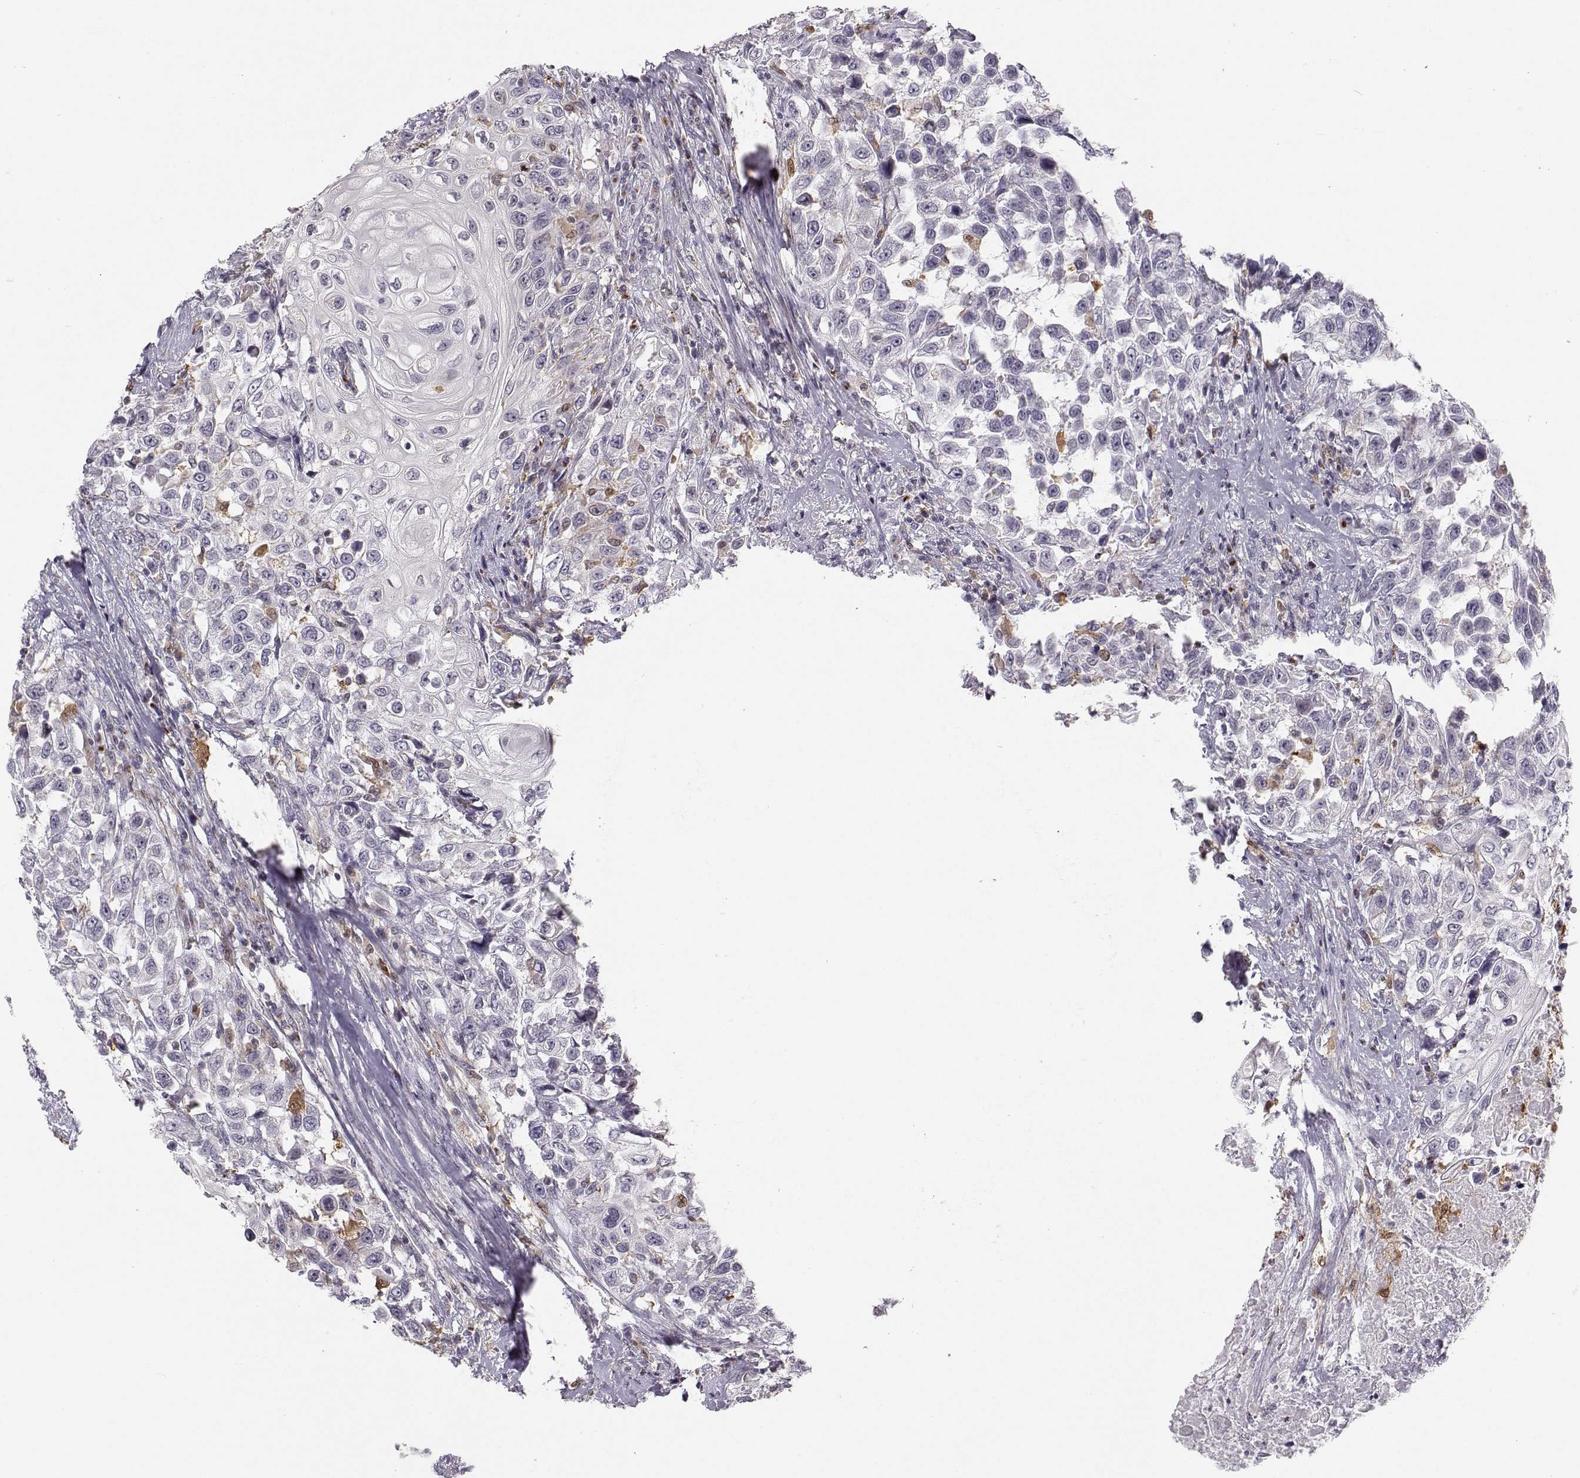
{"staining": {"intensity": "weak", "quantity": "<25%", "location": "cytoplasmic/membranous"}, "tissue": "urothelial cancer", "cell_type": "Tumor cells", "image_type": "cancer", "snomed": [{"axis": "morphology", "description": "Urothelial carcinoma, High grade"}, {"axis": "topography", "description": "Urinary bladder"}], "caption": "There is no significant positivity in tumor cells of urothelial carcinoma (high-grade).", "gene": "HTR7", "patient": {"sex": "female", "age": 56}}